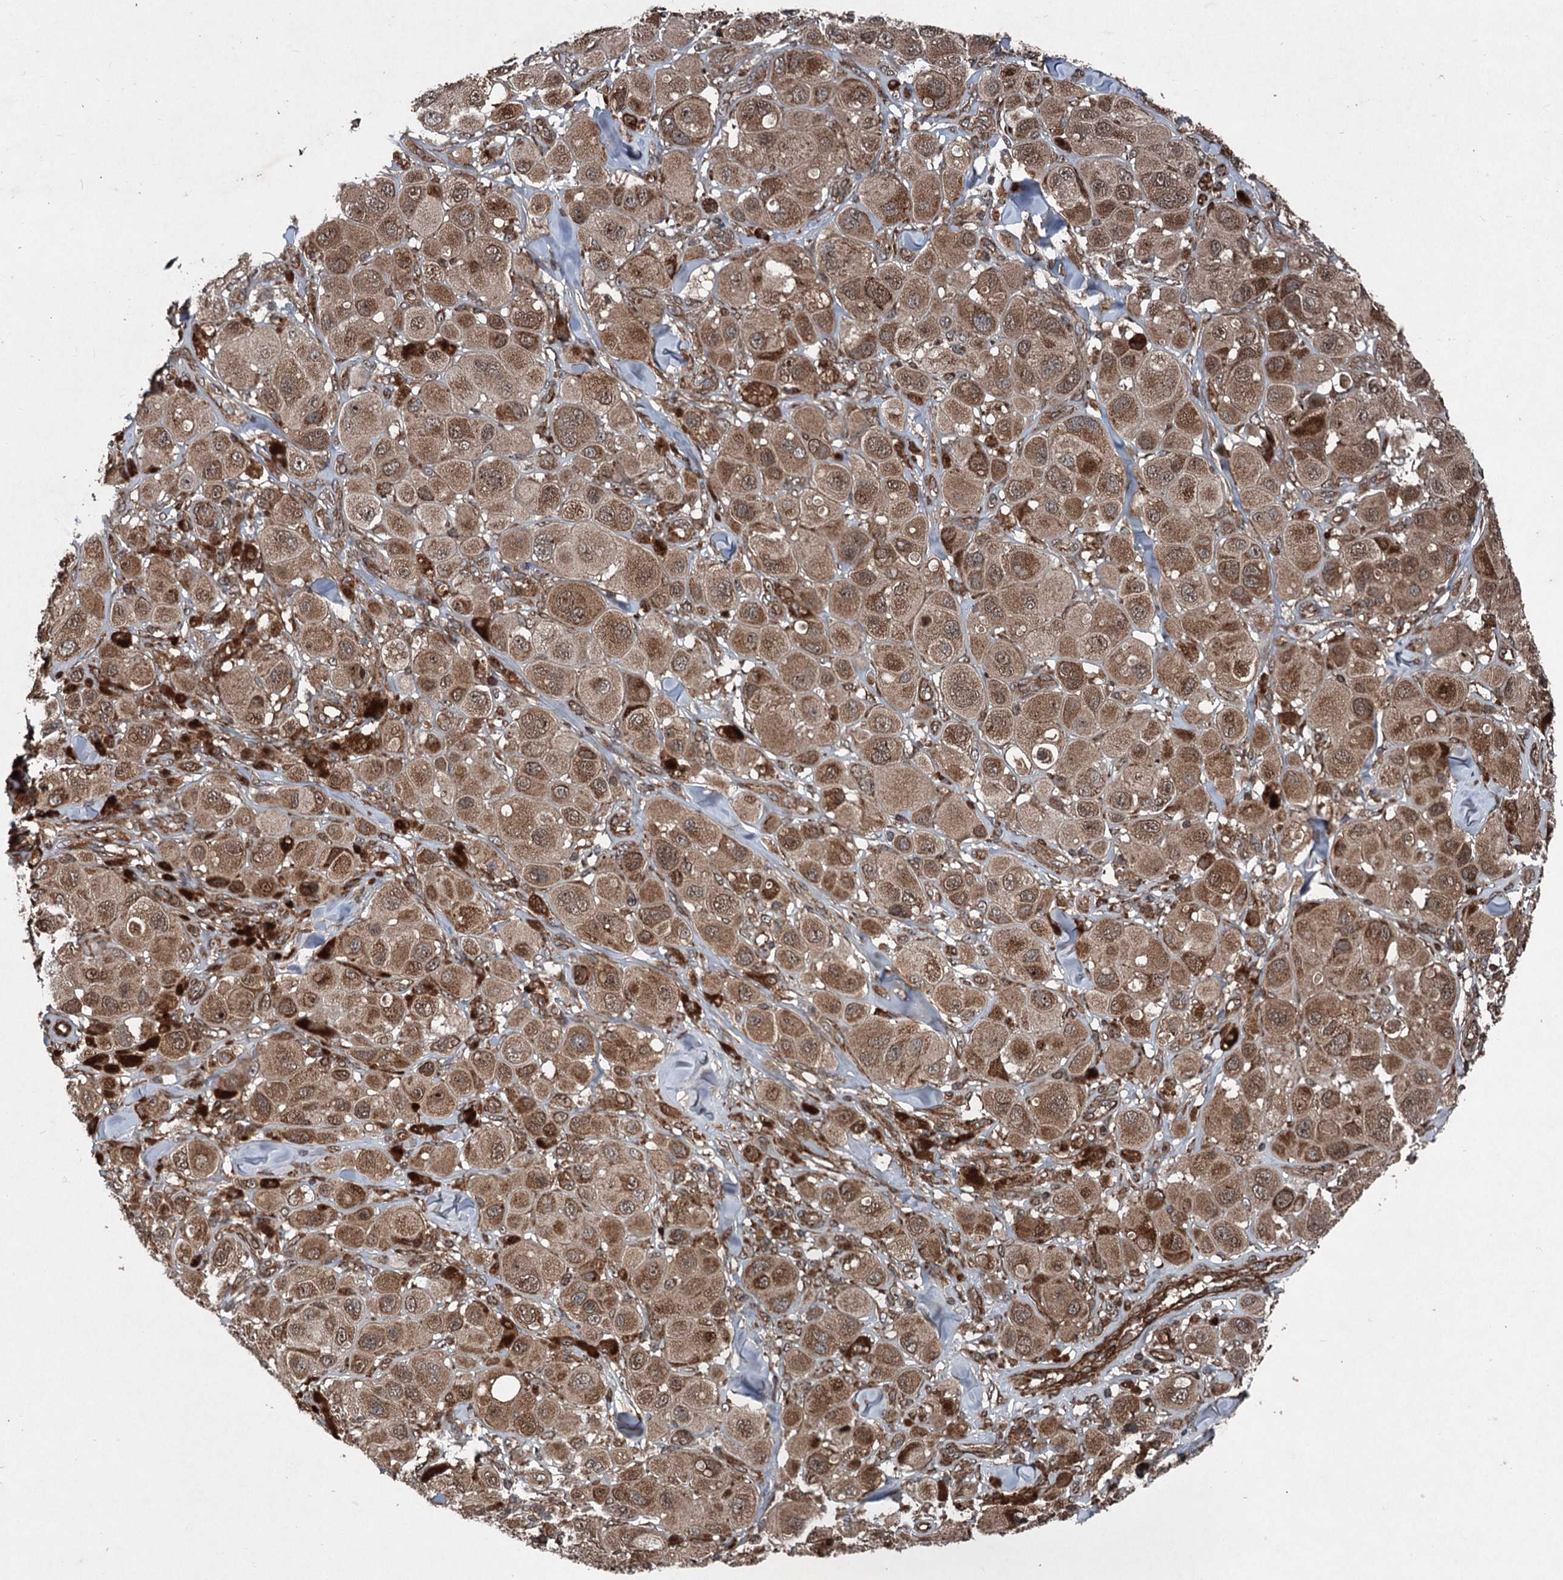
{"staining": {"intensity": "moderate", "quantity": ">75%", "location": "cytoplasmic/membranous"}, "tissue": "melanoma", "cell_type": "Tumor cells", "image_type": "cancer", "snomed": [{"axis": "morphology", "description": "Malignant melanoma, Metastatic site"}, {"axis": "topography", "description": "Skin"}], "caption": "Immunohistochemical staining of malignant melanoma (metastatic site) shows medium levels of moderate cytoplasmic/membranous expression in approximately >75% of tumor cells.", "gene": "ALAS1", "patient": {"sex": "male", "age": 41}}